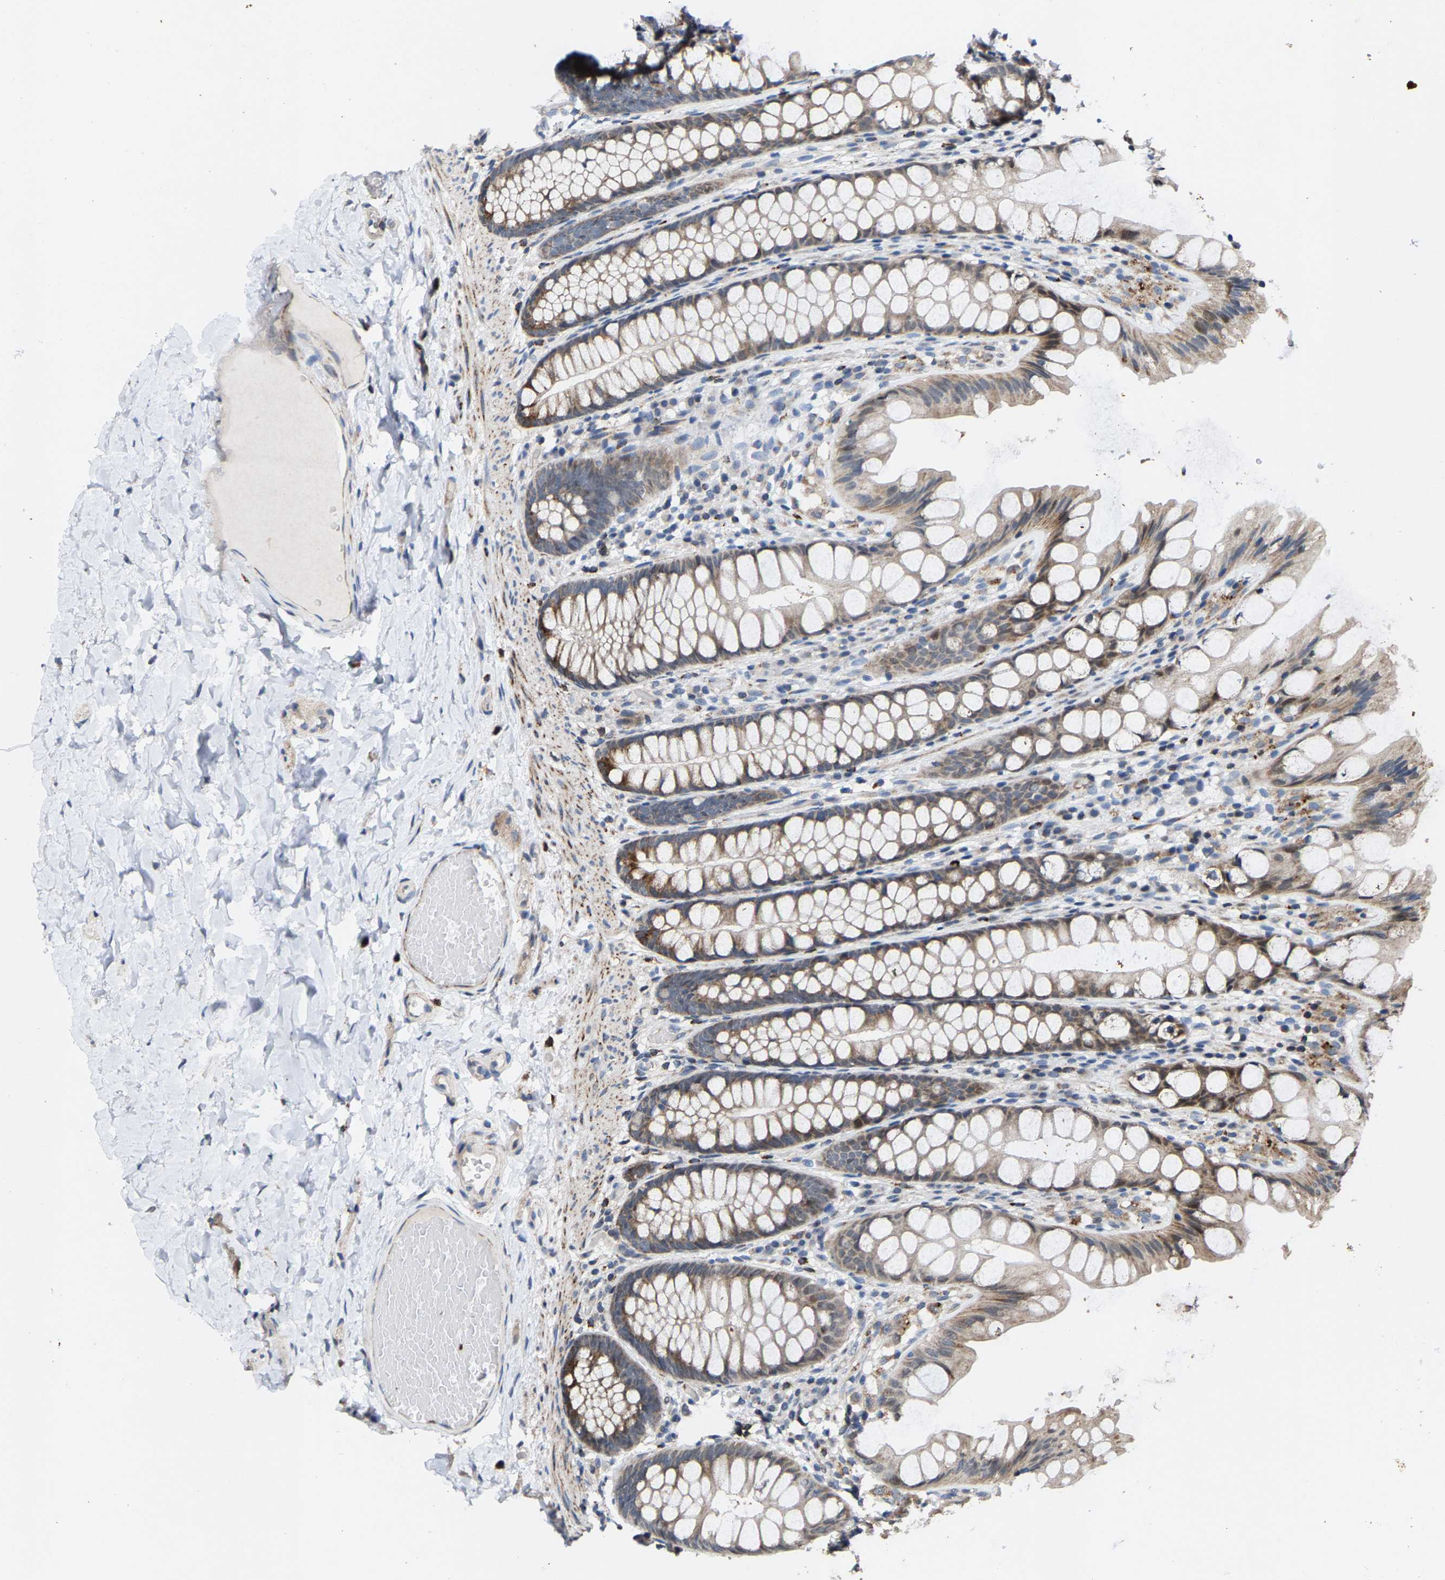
{"staining": {"intensity": "negative", "quantity": "none", "location": "none"}, "tissue": "colon", "cell_type": "Endothelial cells", "image_type": "normal", "snomed": [{"axis": "morphology", "description": "Normal tissue, NOS"}, {"axis": "topography", "description": "Colon"}], "caption": "Human colon stained for a protein using immunohistochemistry demonstrates no expression in endothelial cells.", "gene": "TDRKH", "patient": {"sex": "male", "age": 47}}